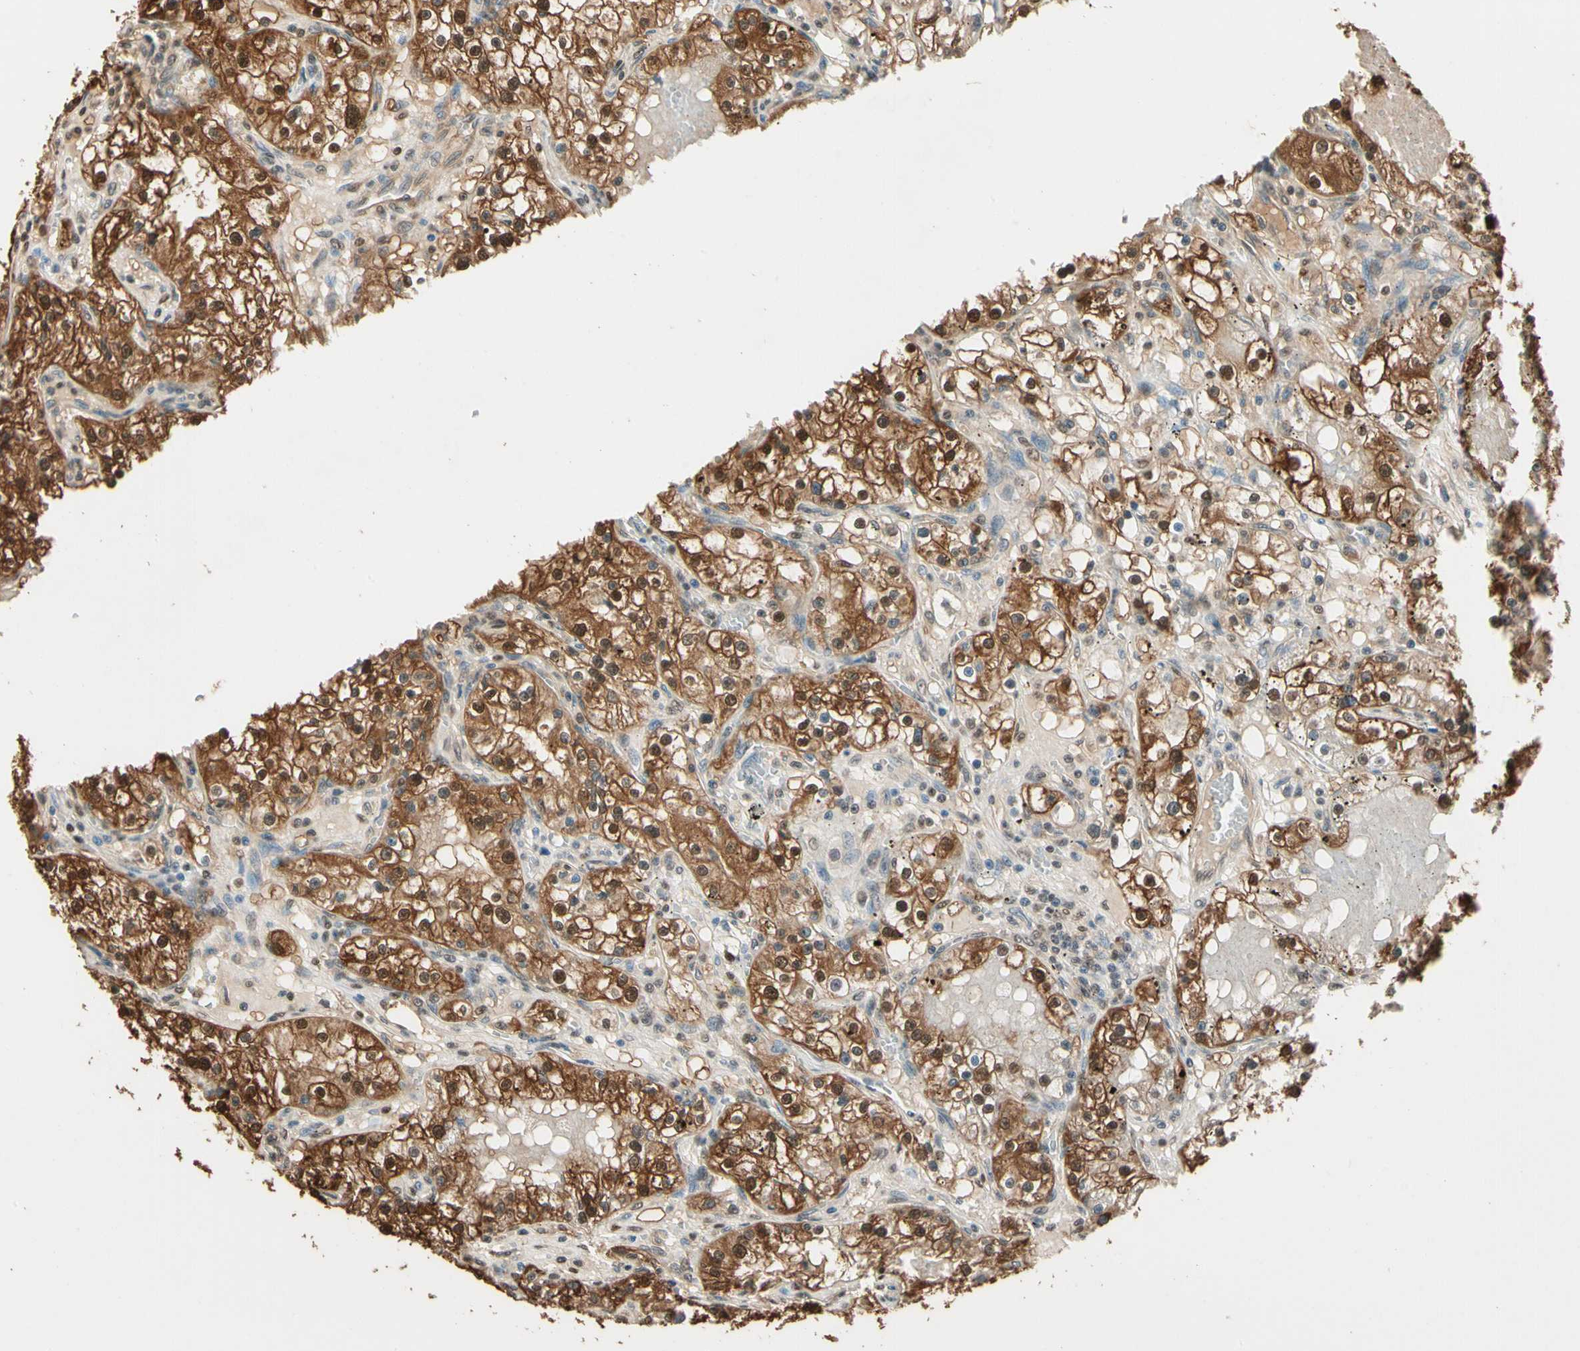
{"staining": {"intensity": "moderate", "quantity": ">75%", "location": "cytoplasmic/membranous,nuclear"}, "tissue": "renal cancer", "cell_type": "Tumor cells", "image_type": "cancer", "snomed": [{"axis": "morphology", "description": "Adenocarcinoma, NOS"}, {"axis": "topography", "description": "Kidney"}], "caption": "Immunohistochemical staining of renal cancer (adenocarcinoma) displays moderate cytoplasmic/membranous and nuclear protein staining in about >75% of tumor cells. The protein is stained brown, and the nuclei are stained in blue (DAB IHC with brightfield microscopy, high magnification).", "gene": "PNCK", "patient": {"sex": "male", "age": 56}}